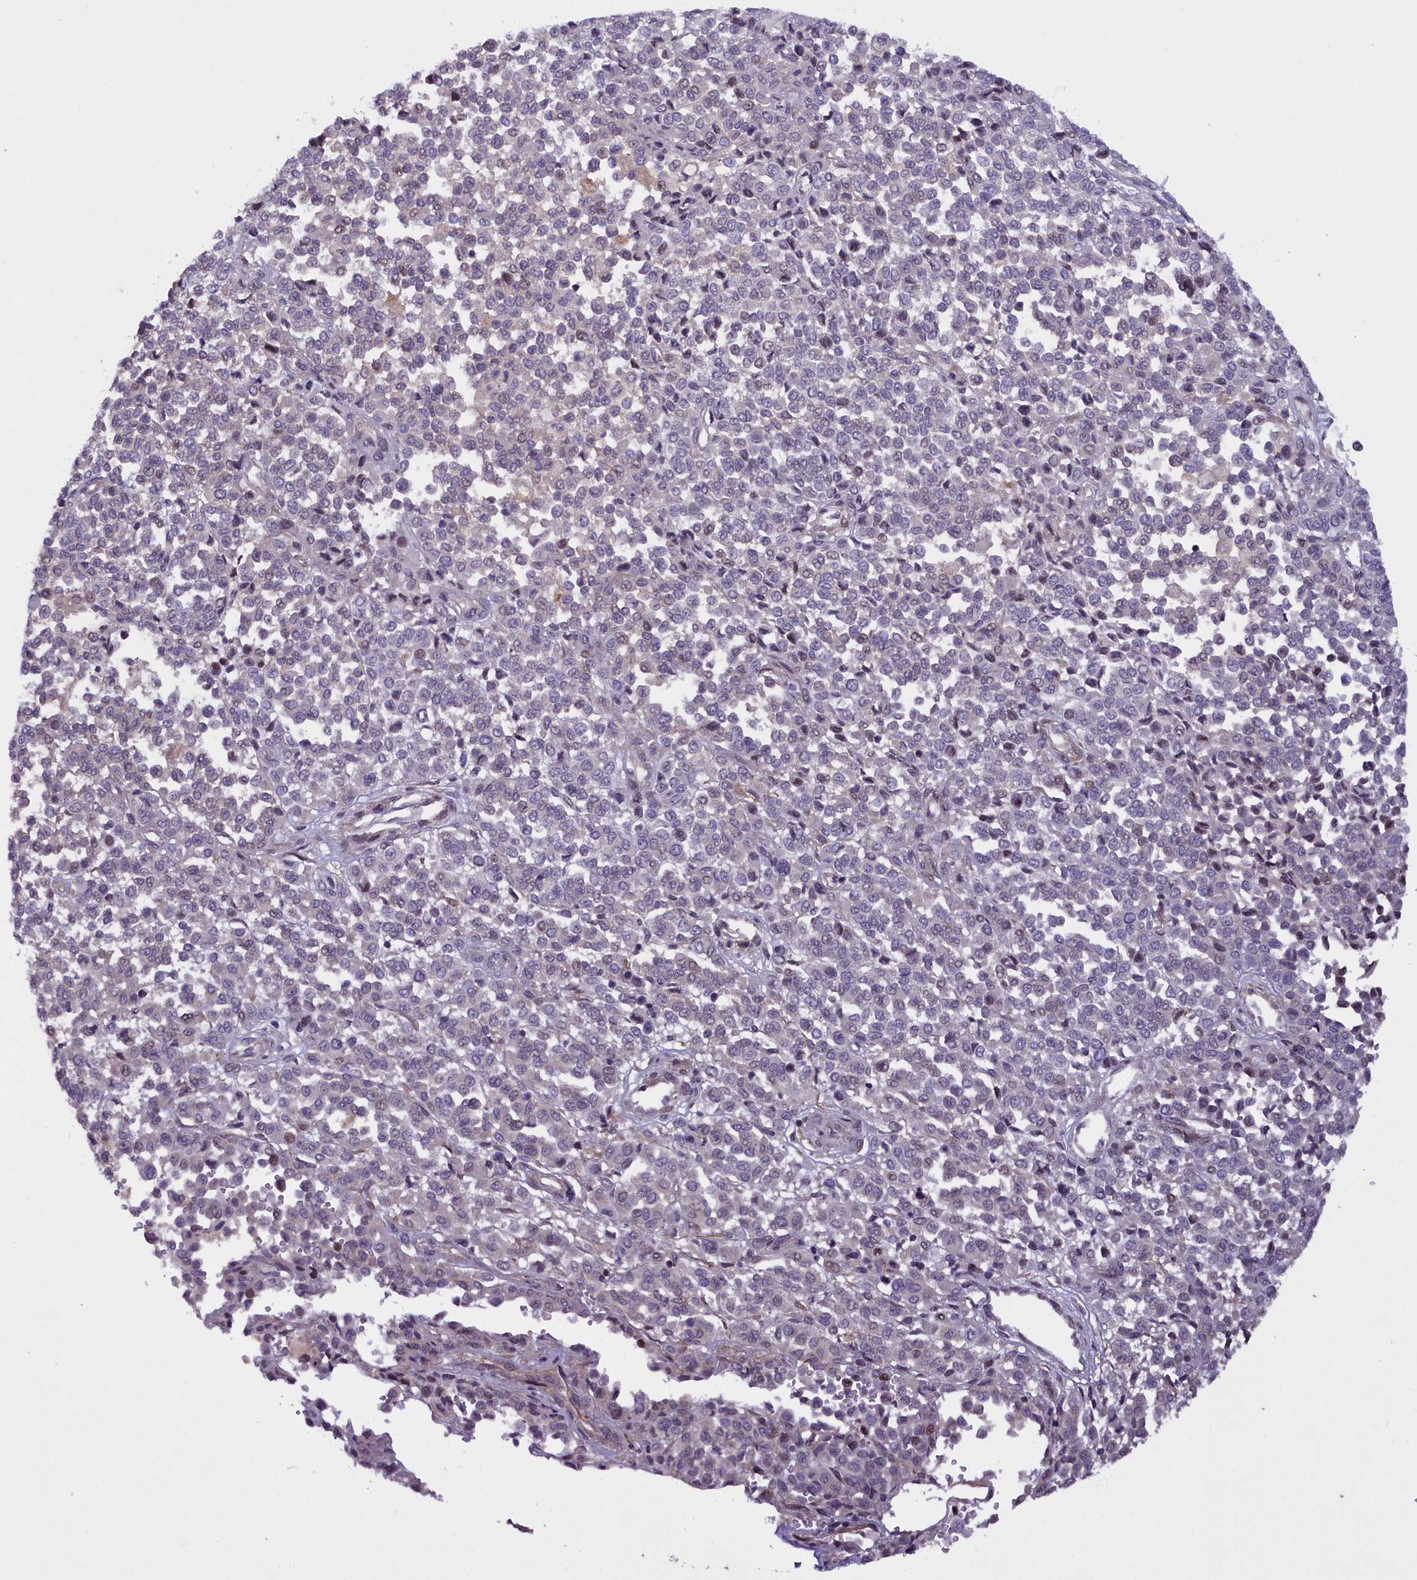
{"staining": {"intensity": "negative", "quantity": "none", "location": "none"}, "tissue": "melanoma", "cell_type": "Tumor cells", "image_type": "cancer", "snomed": [{"axis": "morphology", "description": "Malignant melanoma, Metastatic site"}, {"axis": "topography", "description": "Pancreas"}], "caption": "High power microscopy photomicrograph of an immunohistochemistry photomicrograph of malignant melanoma (metastatic site), revealing no significant positivity in tumor cells.", "gene": "MAN2C1", "patient": {"sex": "female", "age": 30}}